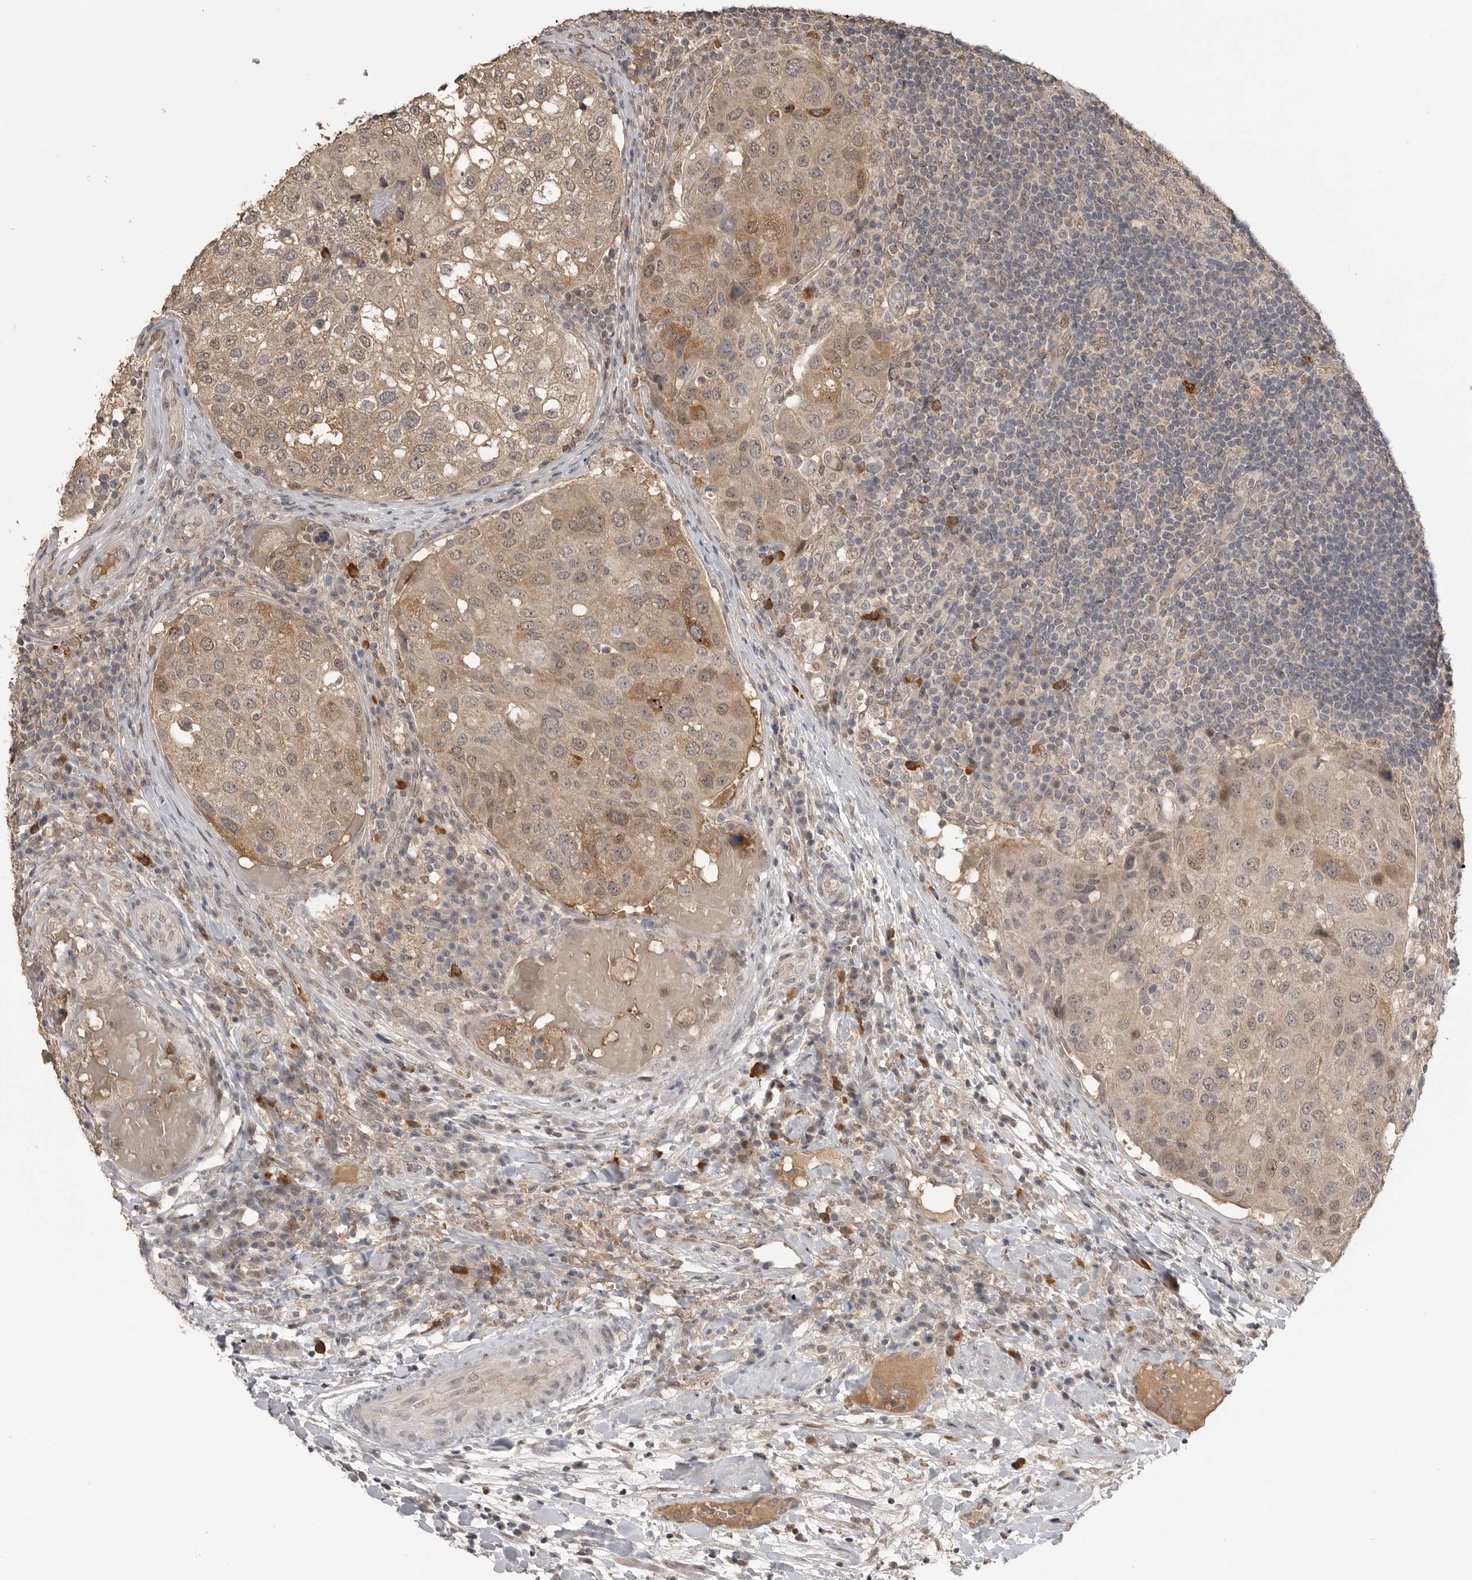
{"staining": {"intensity": "weak", "quantity": ">75%", "location": "cytoplasmic/membranous,nuclear"}, "tissue": "urothelial cancer", "cell_type": "Tumor cells", "image_type": "cancer", "snomed": [{"axis": "morphology", "description": "Urothelial carcinoma, High grade"}, {"axis": "topography", "description": "Lymph node"}, {"axis": "topography", "description": "Urinary bladder"}], "caption": "A histopathology image showing weak cytoplasmic/membranous and nuclear staining in approximately >75% of tumor cells in urothelial cancer, as visualized by brown immunohistochemical staining.", "gene": "ASPSCR1", "patient": {"sex": "male", "age": 51}}